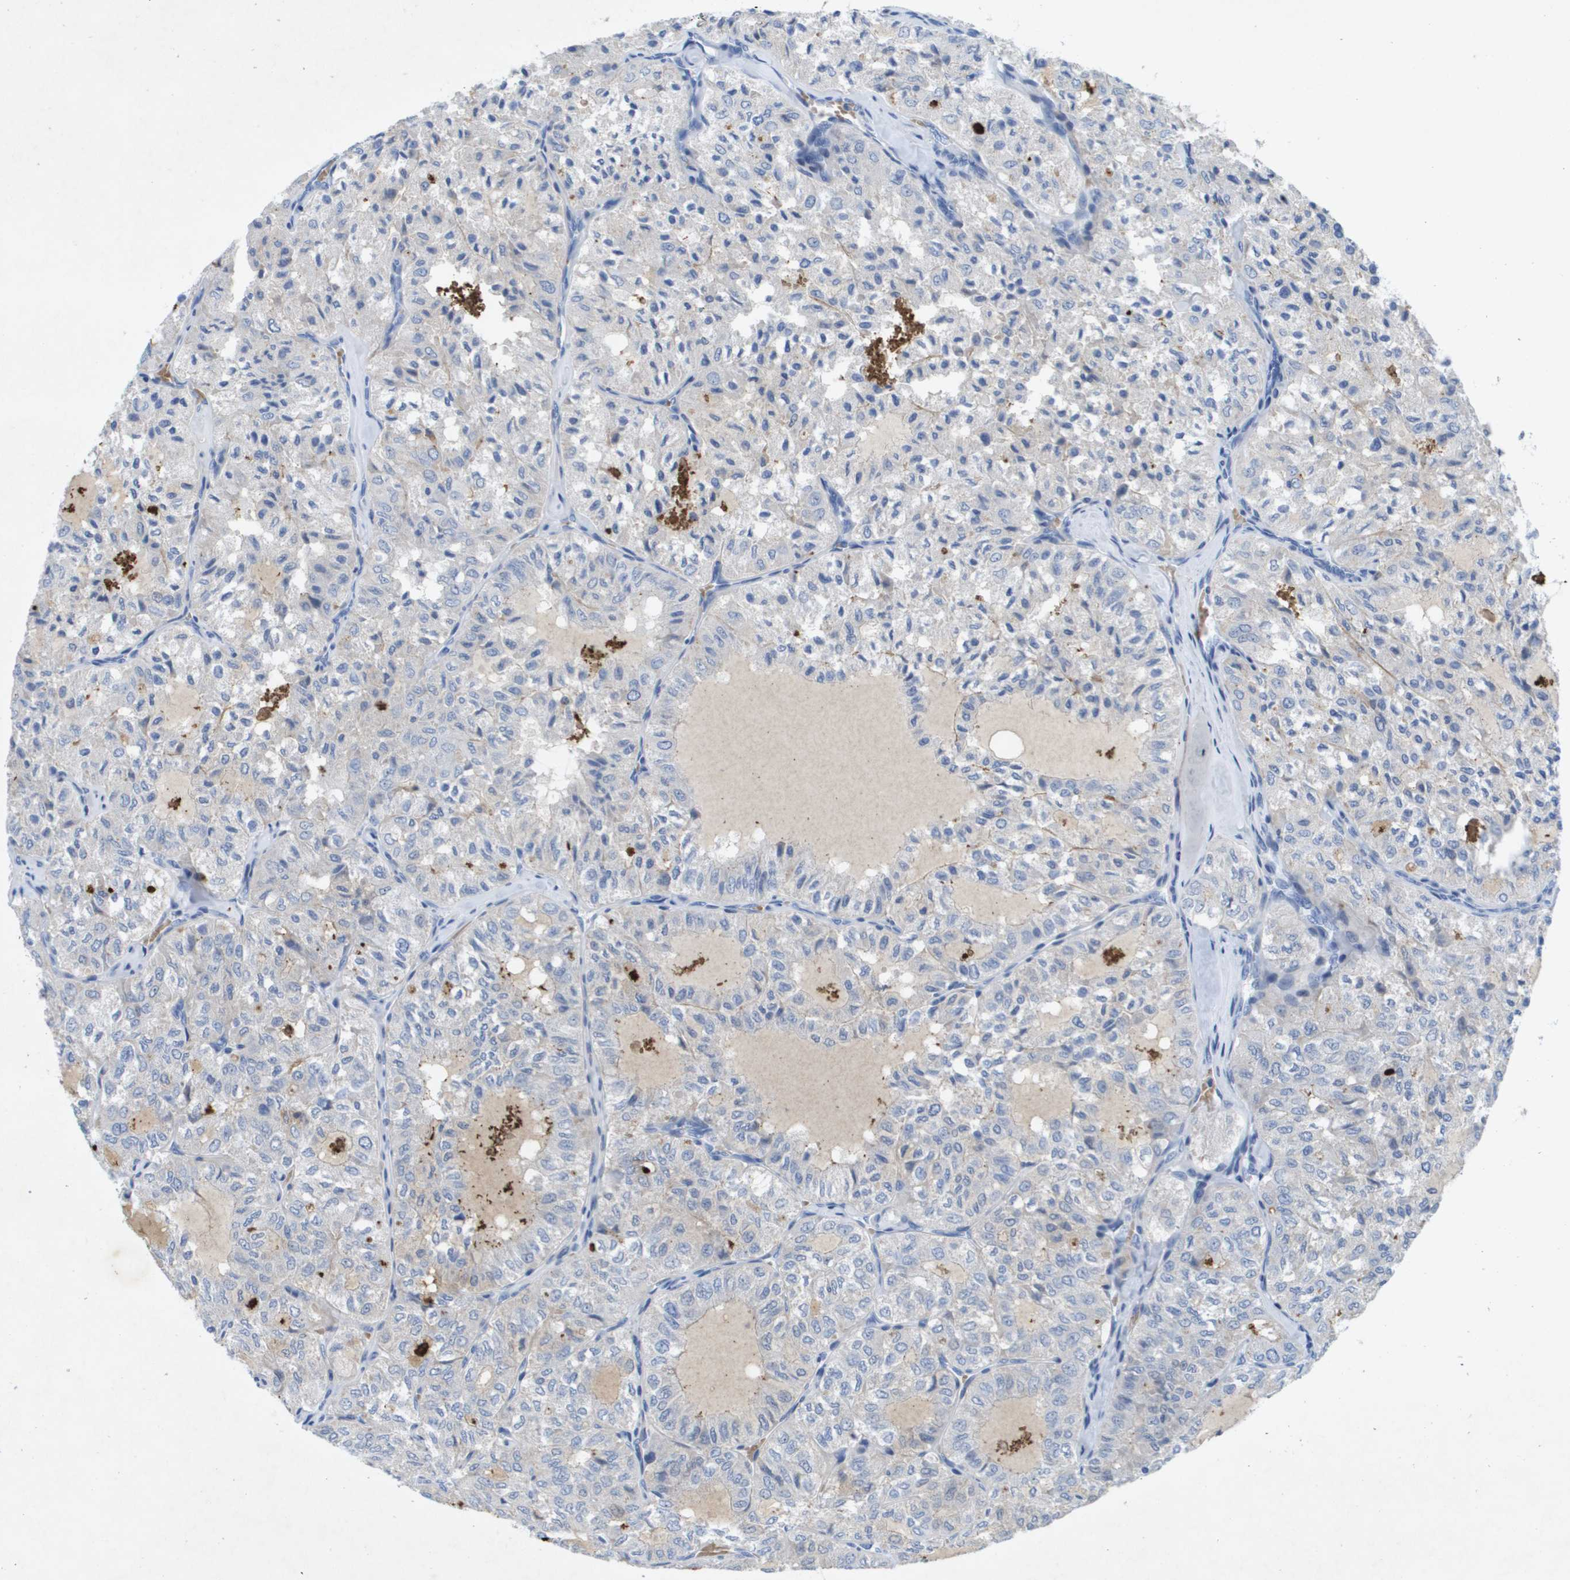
{"staining": {"intensity": "negative", "quantity": "none", "location": "none"}, "tissue": "thyroid cancer", "cell_type": "Tumor cells", "image_type": "cancer", "snomed": [{"axis": "morphology", "description": "Follicular adenoma carcinoma, NOS"}, {"axis": "topography", "description": "Thyroid gland"}], "caption": "This is an immunohistochemistry (IHC) image of human thyroid cancer. There is no positivity in tumor cells.", "gene": "LIPG", "patient": {"sex": "male", "age": 75}}